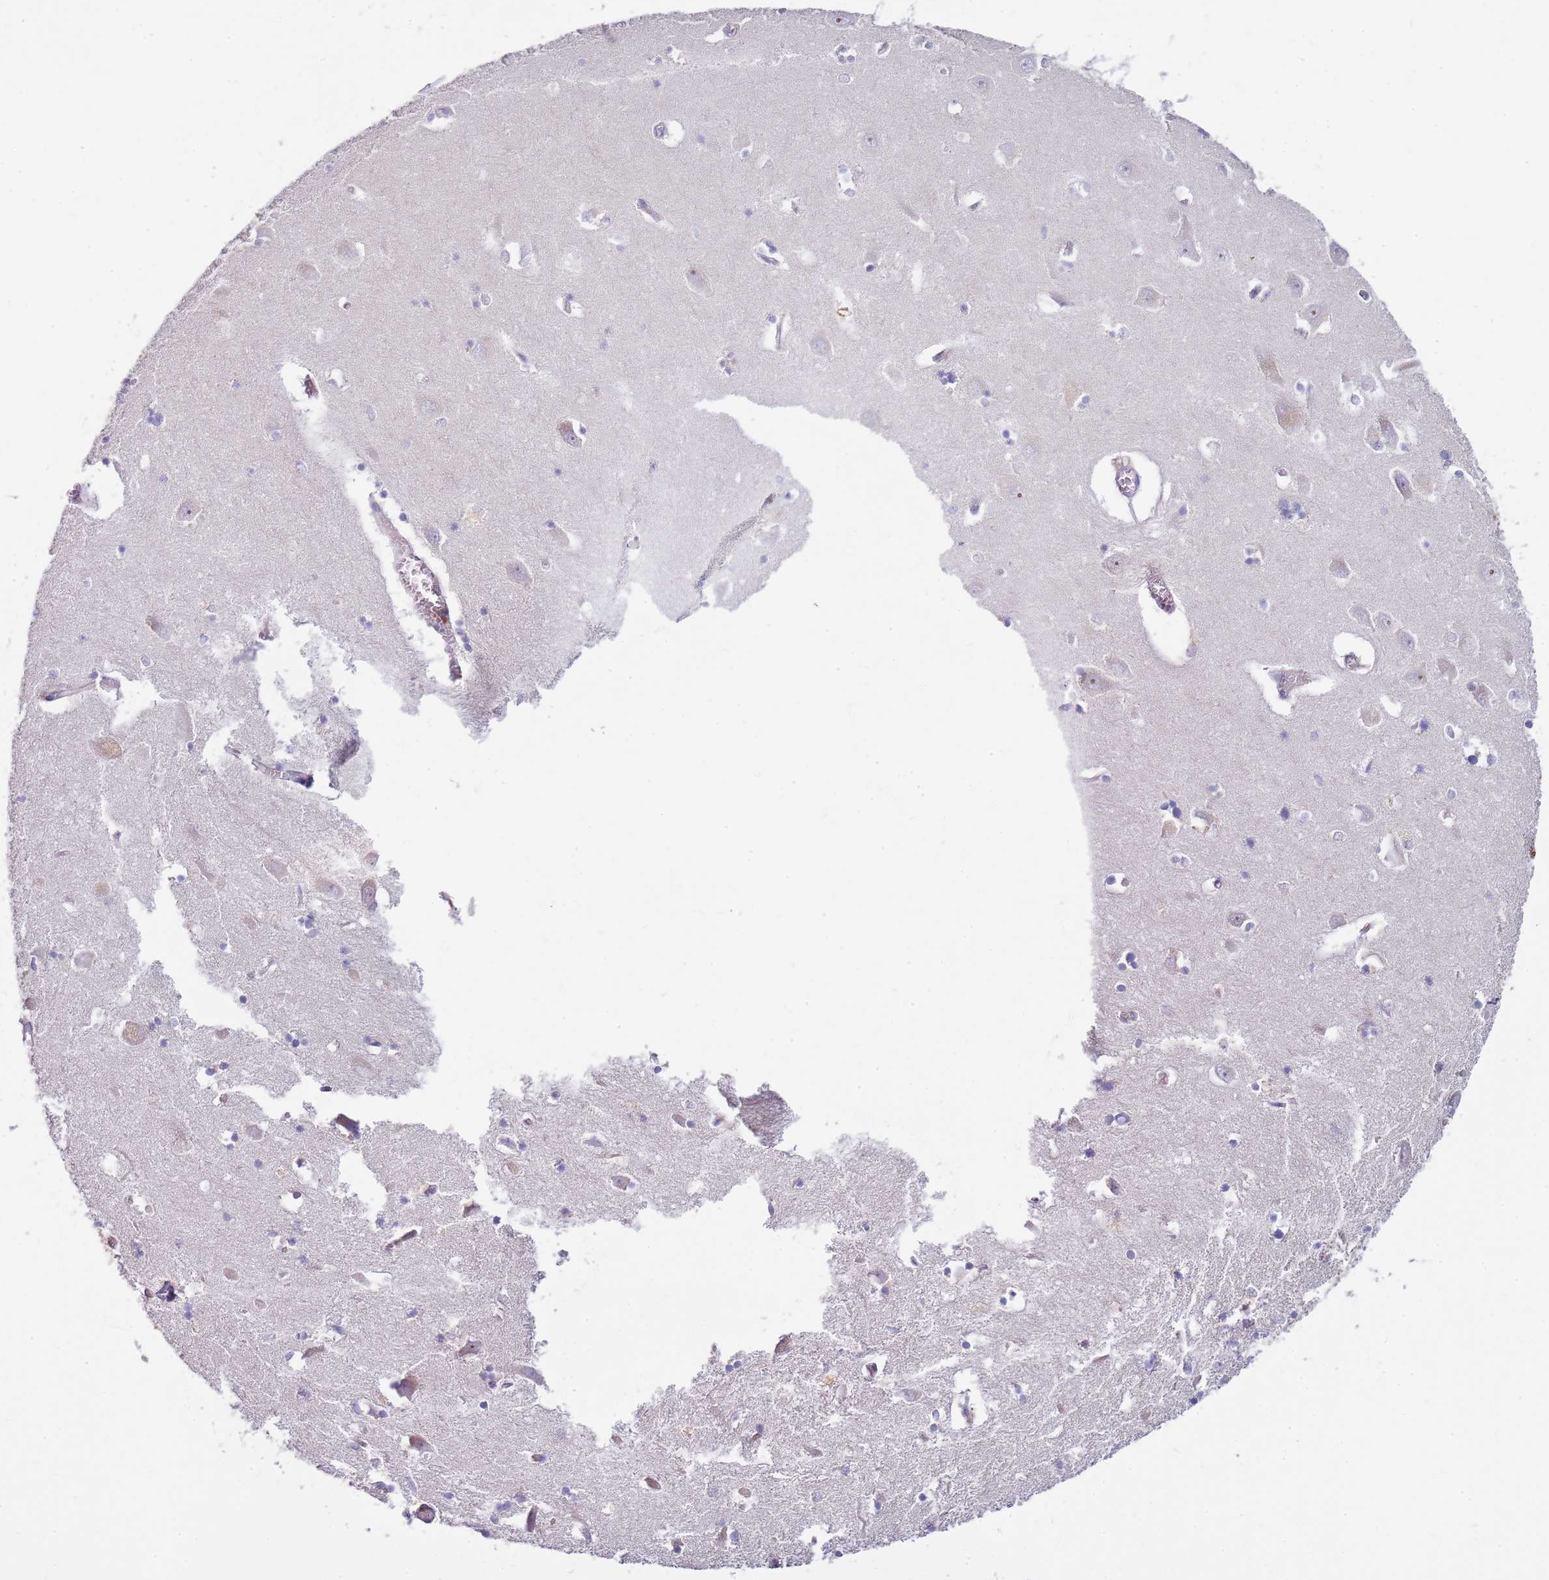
{"staining": {"intensity": "negative", "quantity": "none", "location": "none"}, "tissue": "hippocampus", "cell_type": "Glial cells", "image_type": "normal", "snomed": [{"axis": "morphology", "description": "Normal tissue, NOS"}, {"axis": "topography", "description": "Hippocampus"}], "caption": "Histopathology image shows no protein expression in glial cells of normal hippocampus.", "gene": "GRAP", "patient": {"sex": "male", "age": 70}}